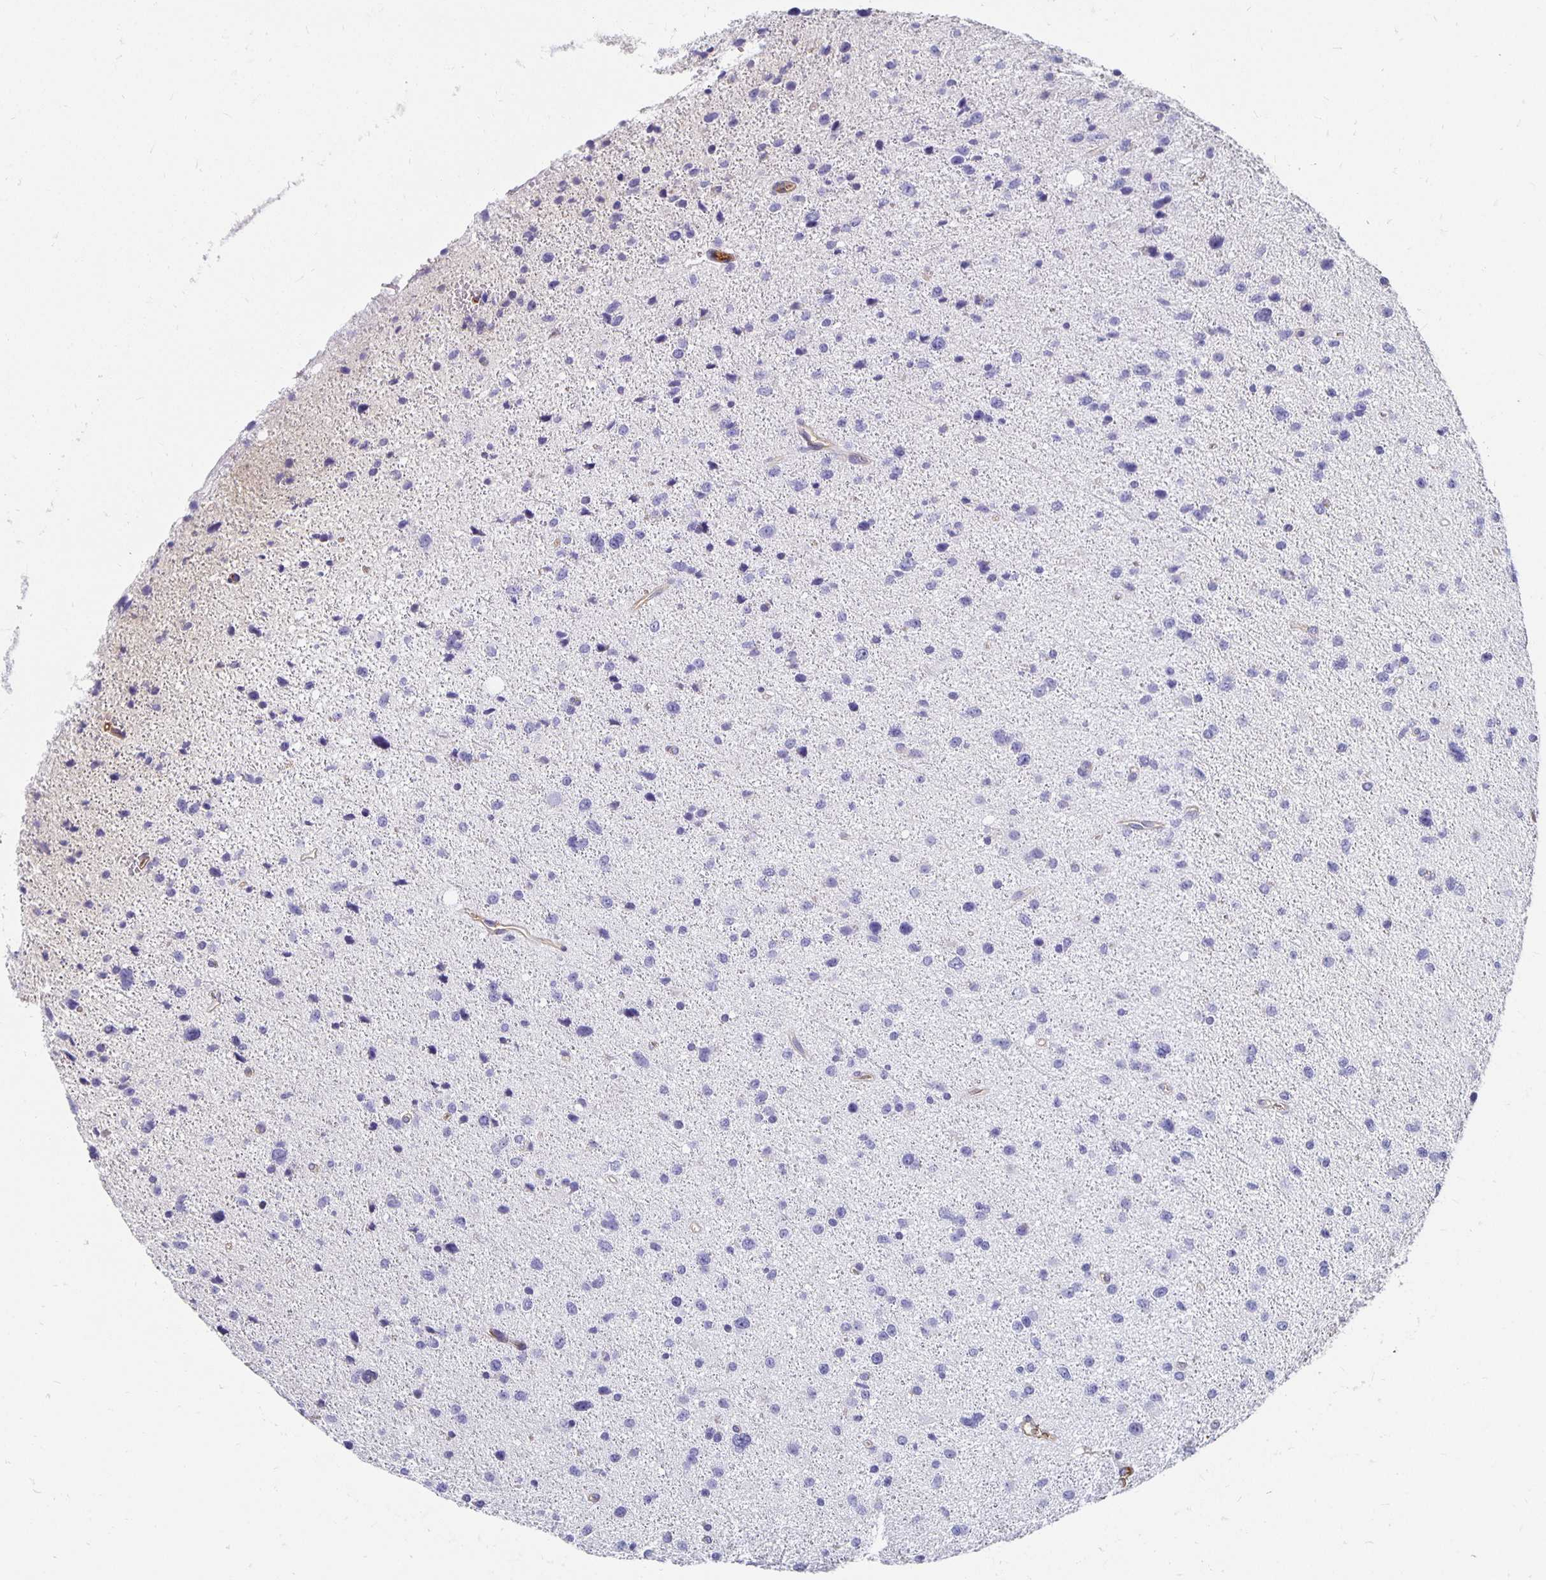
{"staining": {"intensity": "negative", "quantity": "none", "location": "none"}, "tissue": "glioma", "cell_type": "Tumor cells", "image_type": "cancer", "snomed": [{"axis": "morphology", "description": "Glioma, malignant, Low grade"}, {"axis": "topography", "description": "Brain"}], "caption": "Tumor cells show no significant protein positivity in glioma.", "gene": "APOB", "patient": {"sex": "female", "age": 55}}